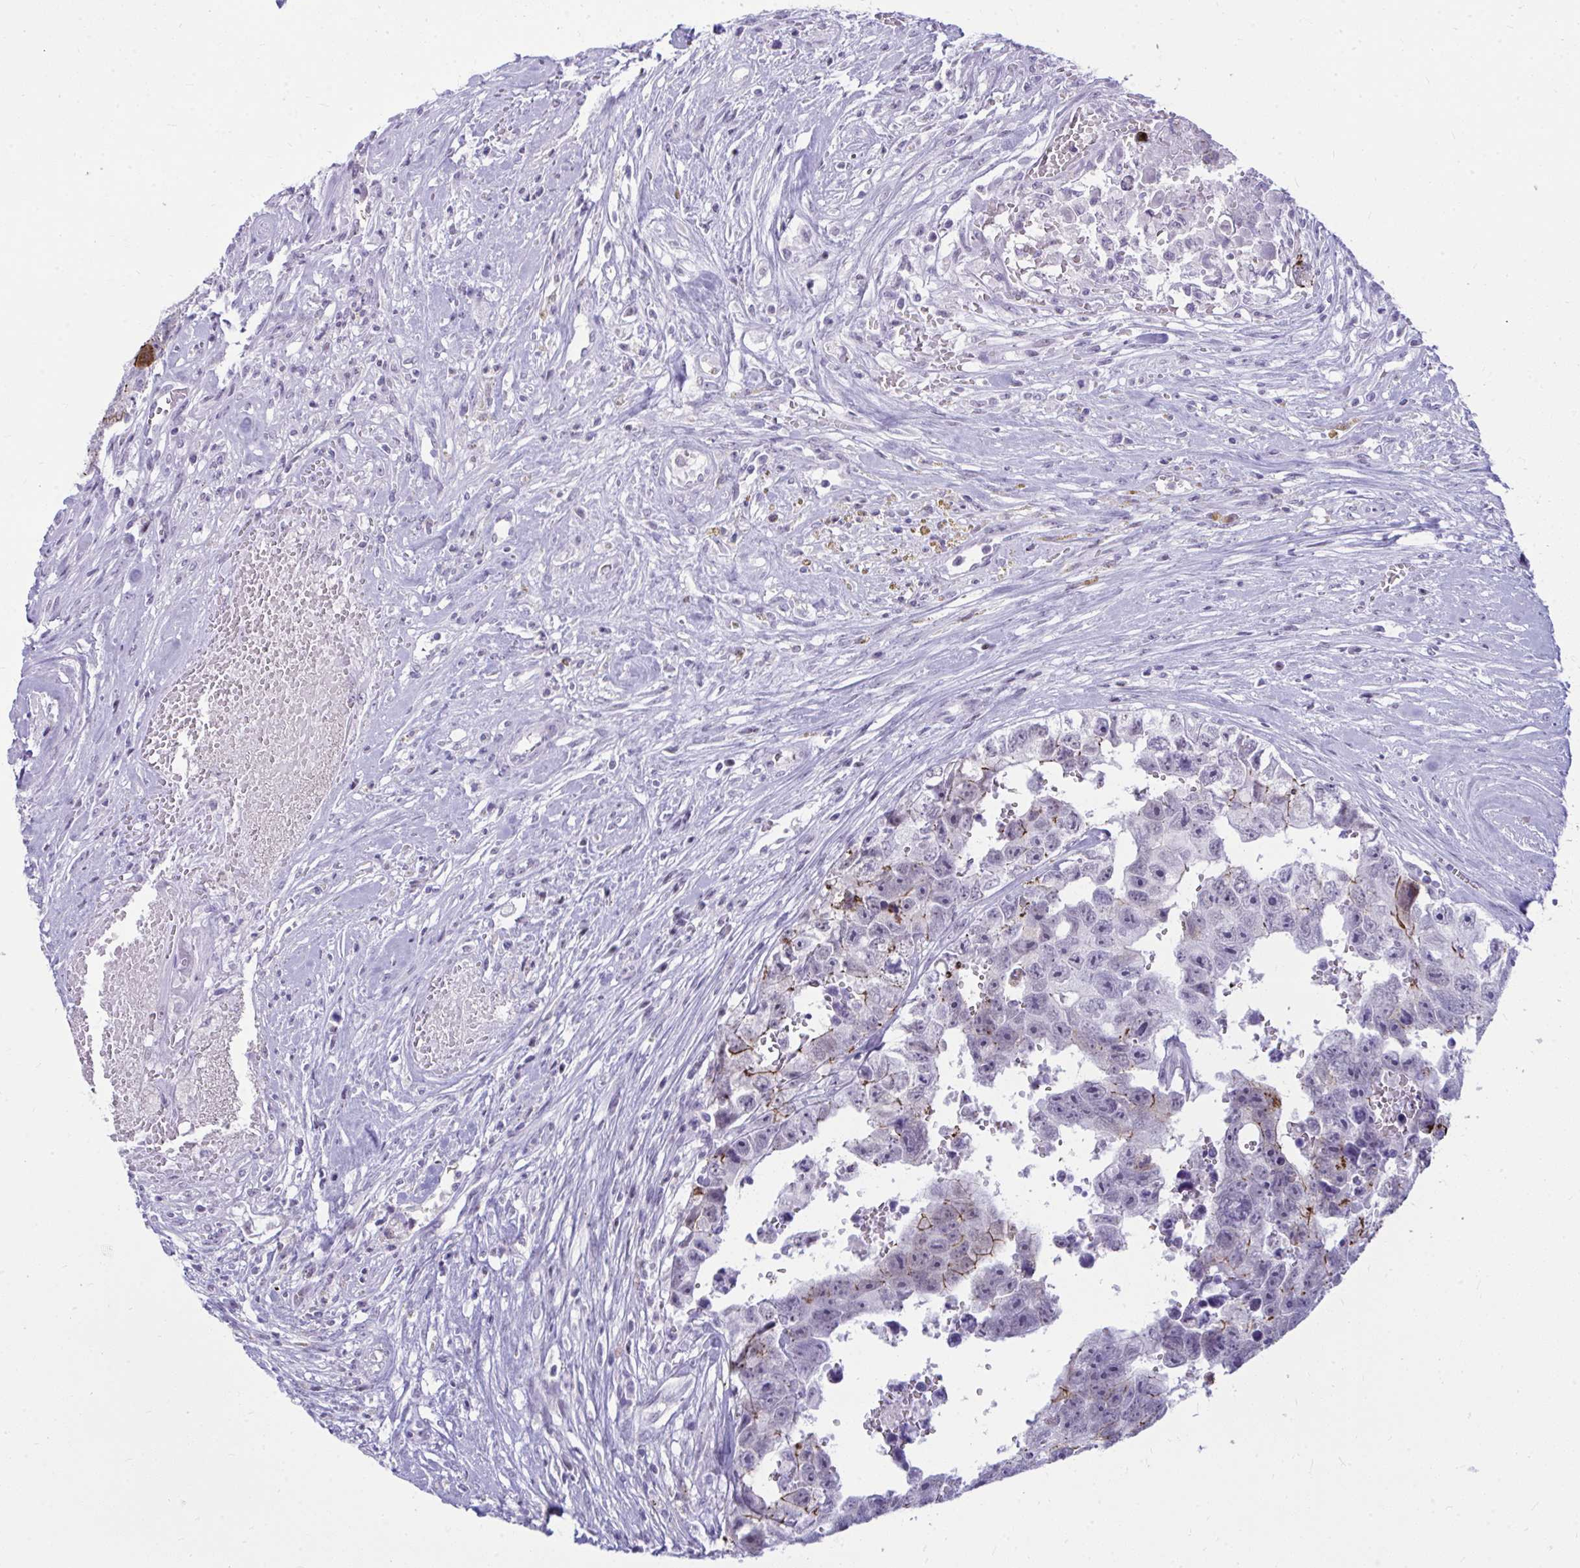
{"staining": {"intensity": "strong", "quantity": "25%-75%", "location": "cytoplasmic/membranous"}, "tissue": "testis cancer", "cell_type": "Tumor cells", "image_type": "cancer", "snomed": [{"axis": "morphology", "description": "Carcinoma, Embryonal, NOS"}, {"axis": "topography", "description": "Testis"}], "caption": "Immunohistochemistry (IHC) image of neoplastic tissue: testis cancer stained using IHC demonstrates high levels of strong protein expression localized specifically in the cytoplasmic/membranous of tumor cells, appearing as a cytoplasmic/membranous brown color.", "gene": "OR5F1", "patient": {"sex": "male", "age": 22}}